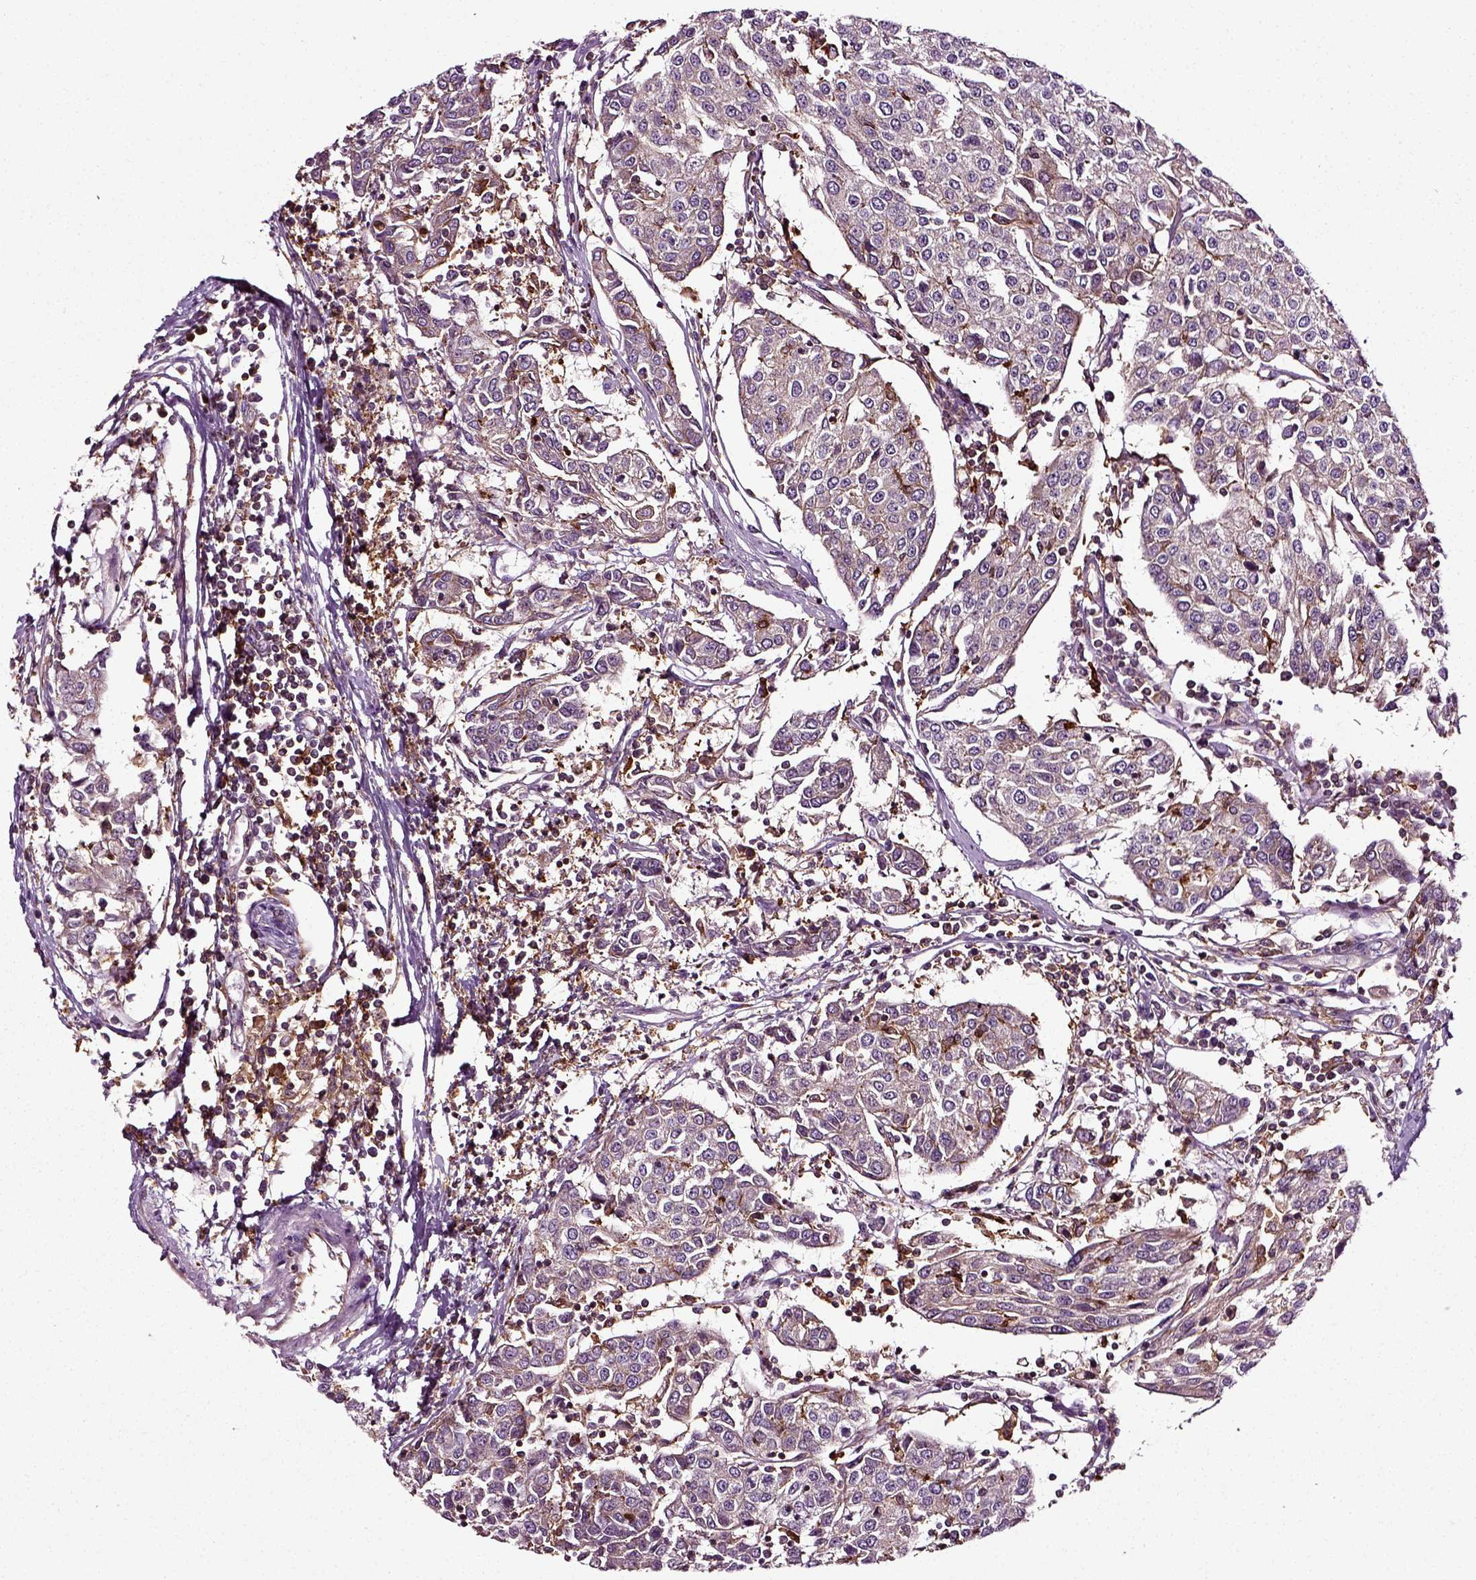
{"staining": {"intensity": "negative", "quantity": "none", "location": "none"}, "tissue": "urothelial cancer", "cell_type": "Tumor cells", "image_type": "cancer", "snomed": [{"axis": "morphology", "description": "Urothelial carcinoma, High grade"}, {"axis": "topography", "description": "Urinary bladder"}], "caption": "IHC image of neoplastic tissue: human urothelial carcinoma (high-grade) stained with DAB demonstrates no significant protein staining in tumor cells.", "gene": "RHOF", "patient": {"sex": "female", "age": 85}}